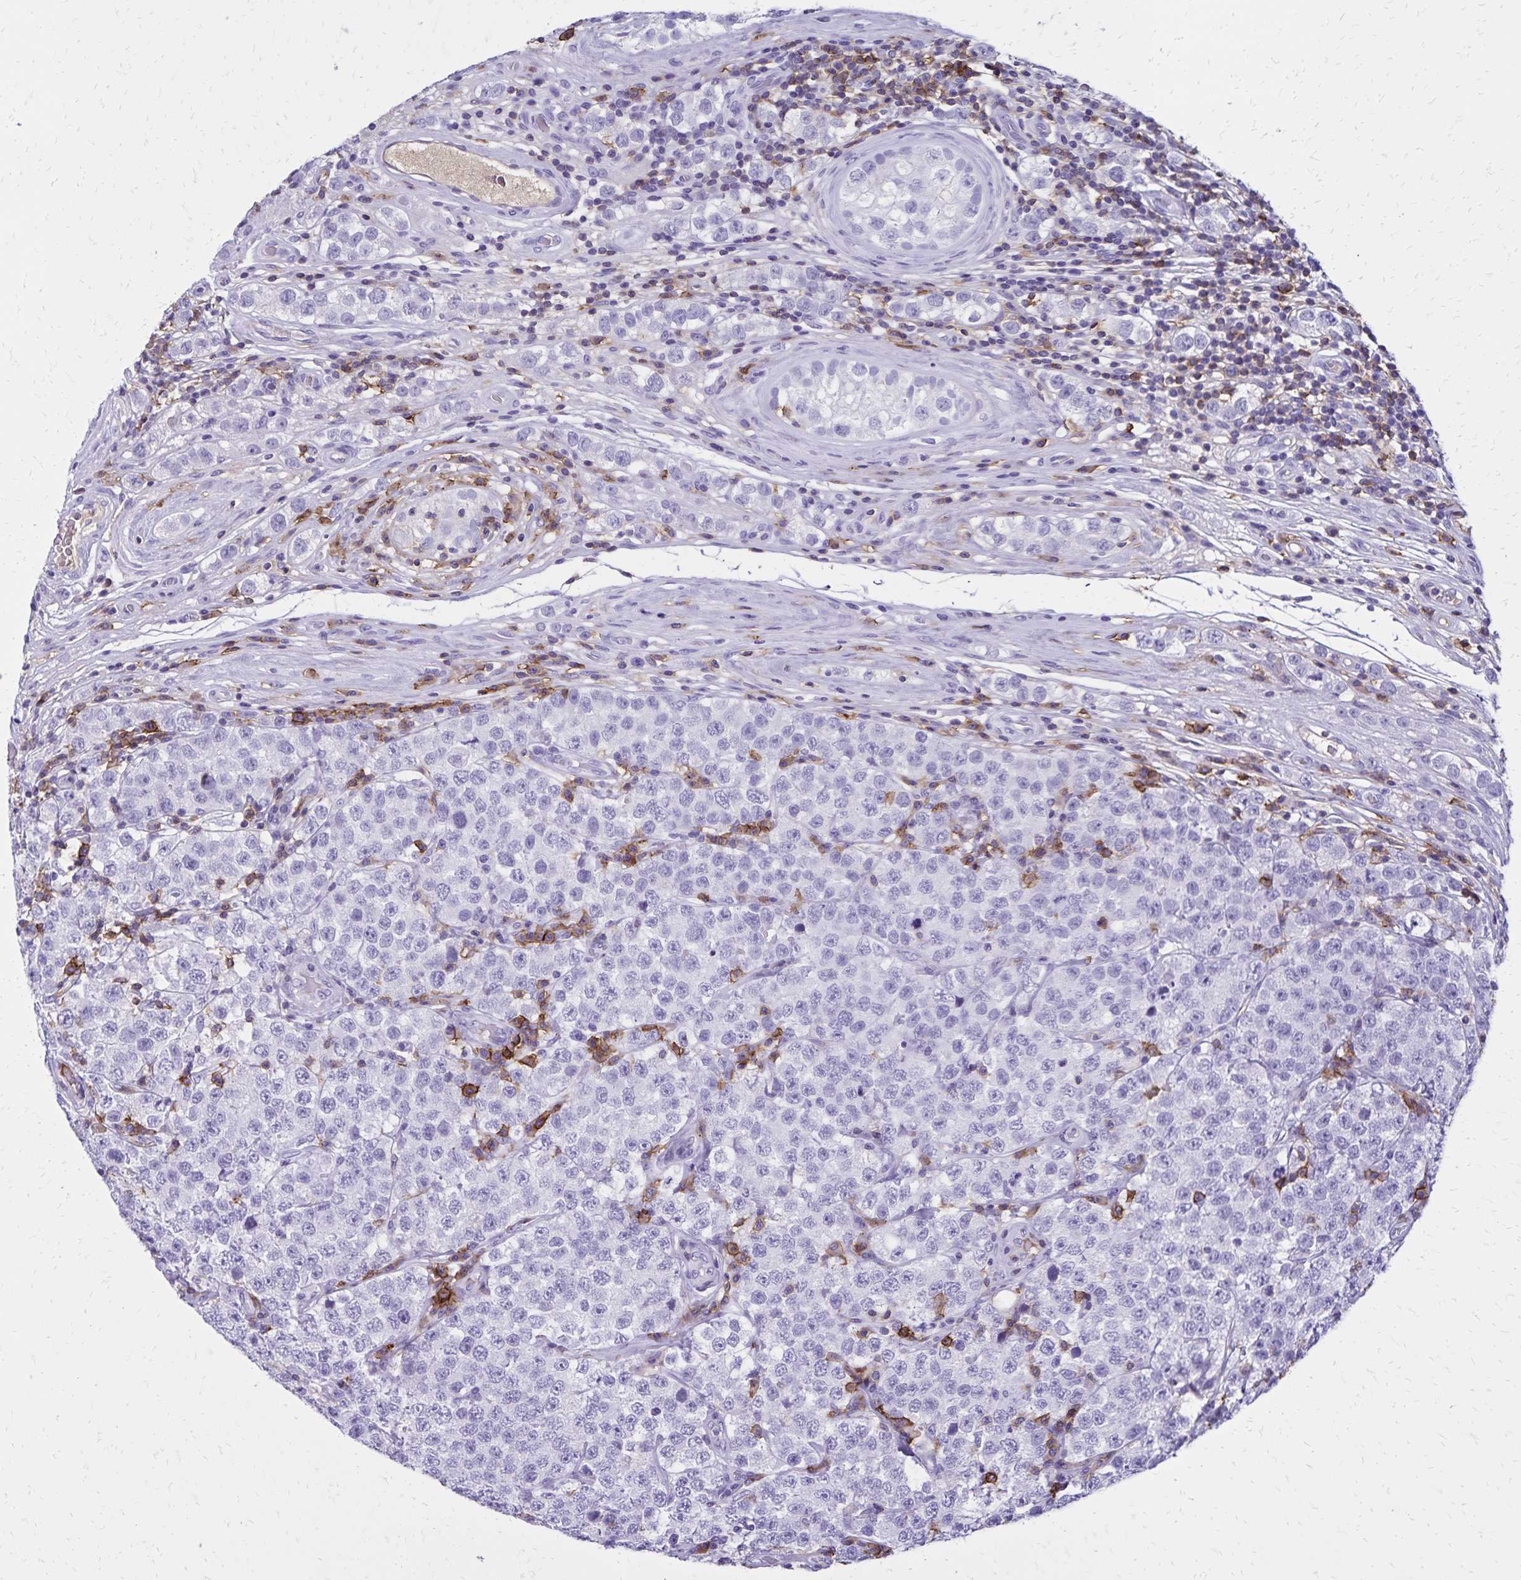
{"staining": {"intensity": "negative", "quantity": "none", "location": "none"}, "tissue": "testis cancer", "cell_type": "Tumor cells", "image_type": "cancer", "snomed": [{"axis": "morphology", "description": "Seminoma, NOS"}, {"axis": "topography", "description": "Testis"}], "caption": "A high-resolution image shows immunohistochemistry staining of seminoma (testis), which exhibits no significant positivity in tumor cells. (DAB IHC with hematoxylin counter stain).", "gene": "CD27", "patient": {"sex": "male", "age": 34}}